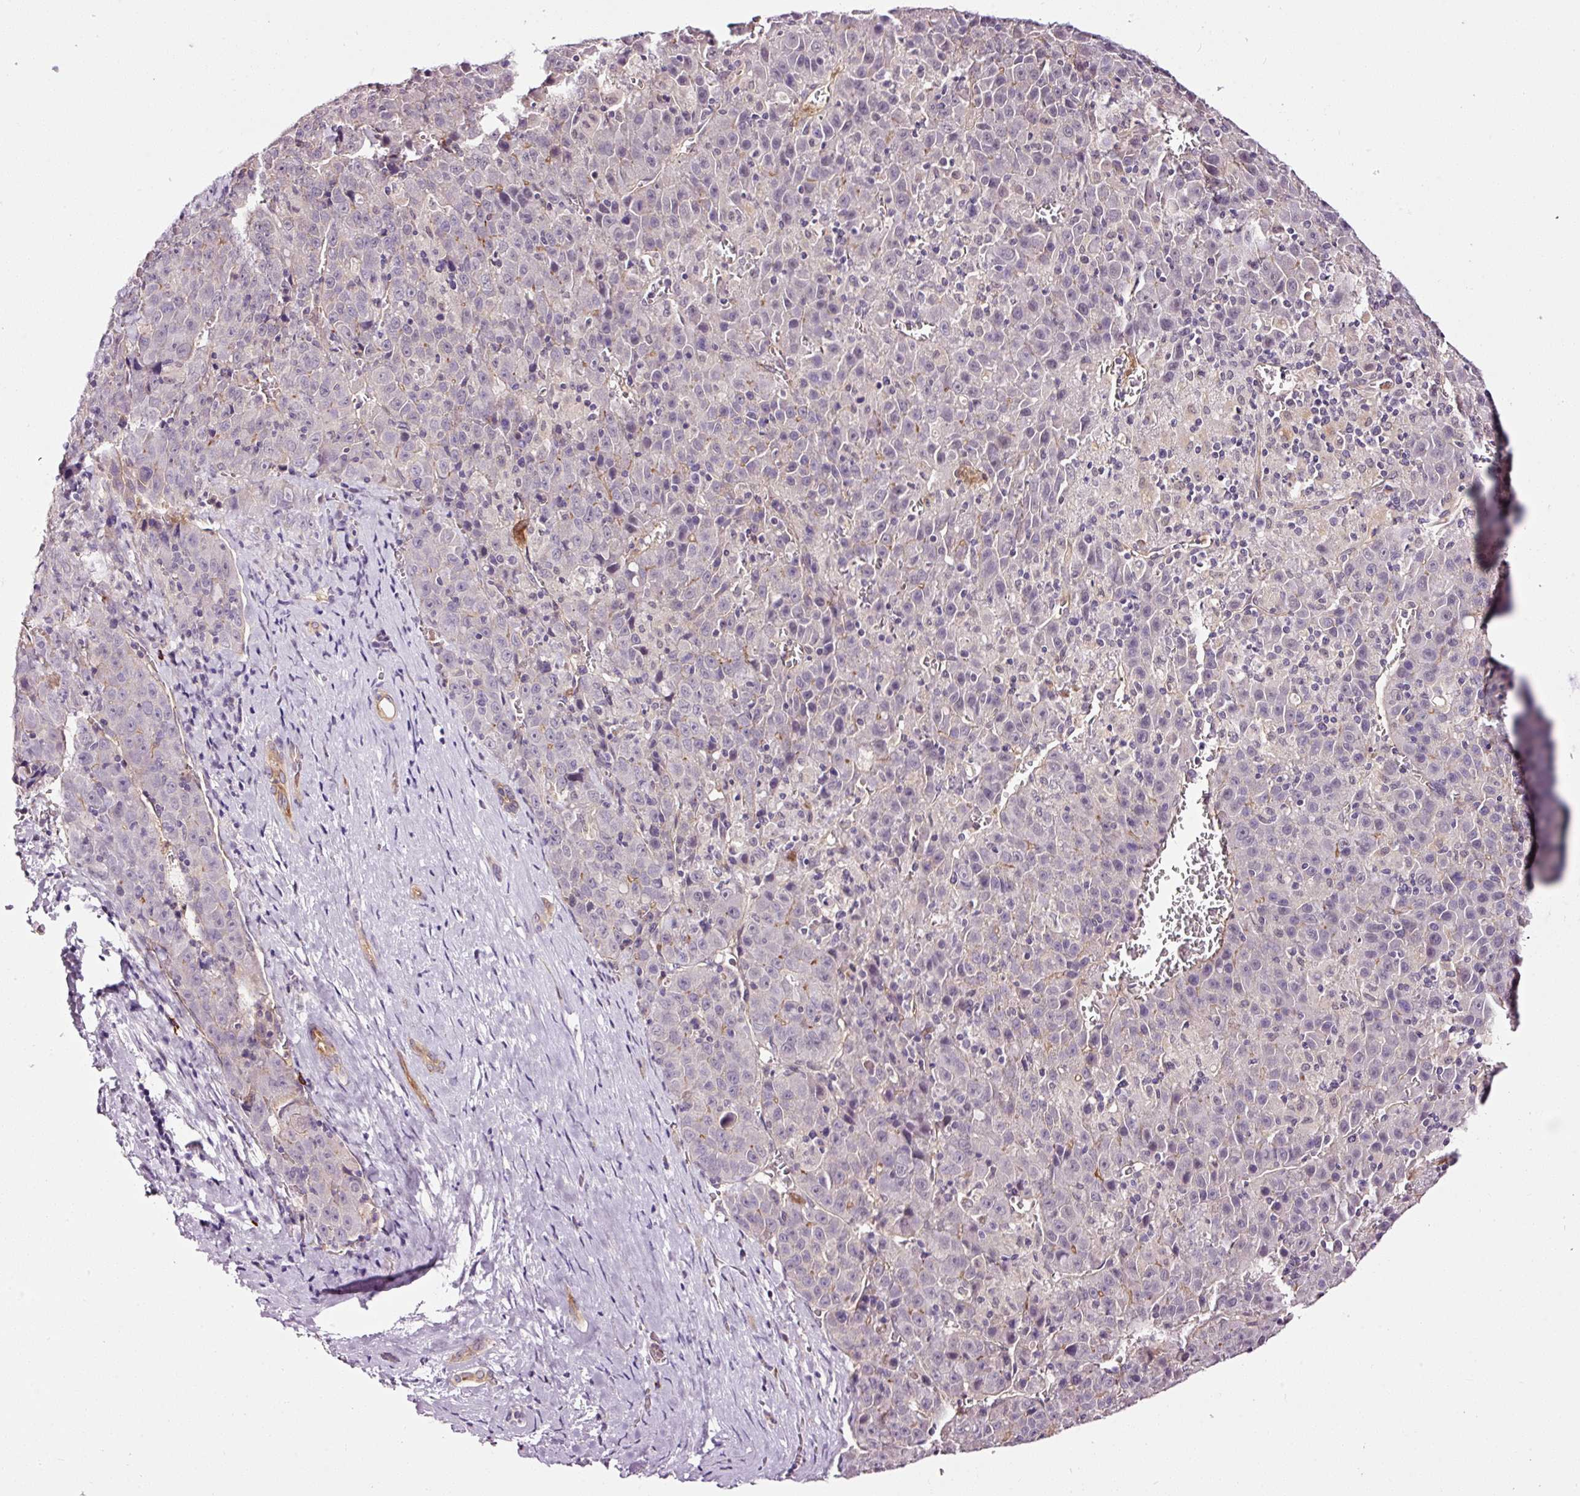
{"staining": {"intensity": "negative", "quantity": "none", "location": "none"}, "tissue": "liver cancer", "cell_type": "Tumor cells", "image_type": "cancer", "snomed": [{"axis": "morphology", "description": "Carcinoma, Hepatocellular, NOS"}, {"axis": "topography", "description": "Liver"}], "caption": "Liver cancer was stained to show a protein in brown. There is no significant positivity in tumor cells. (IHC, brightfield microscopy, high magnification).", "gene": "ABCB4", "patient": {"sex": "female", "age": 53}}